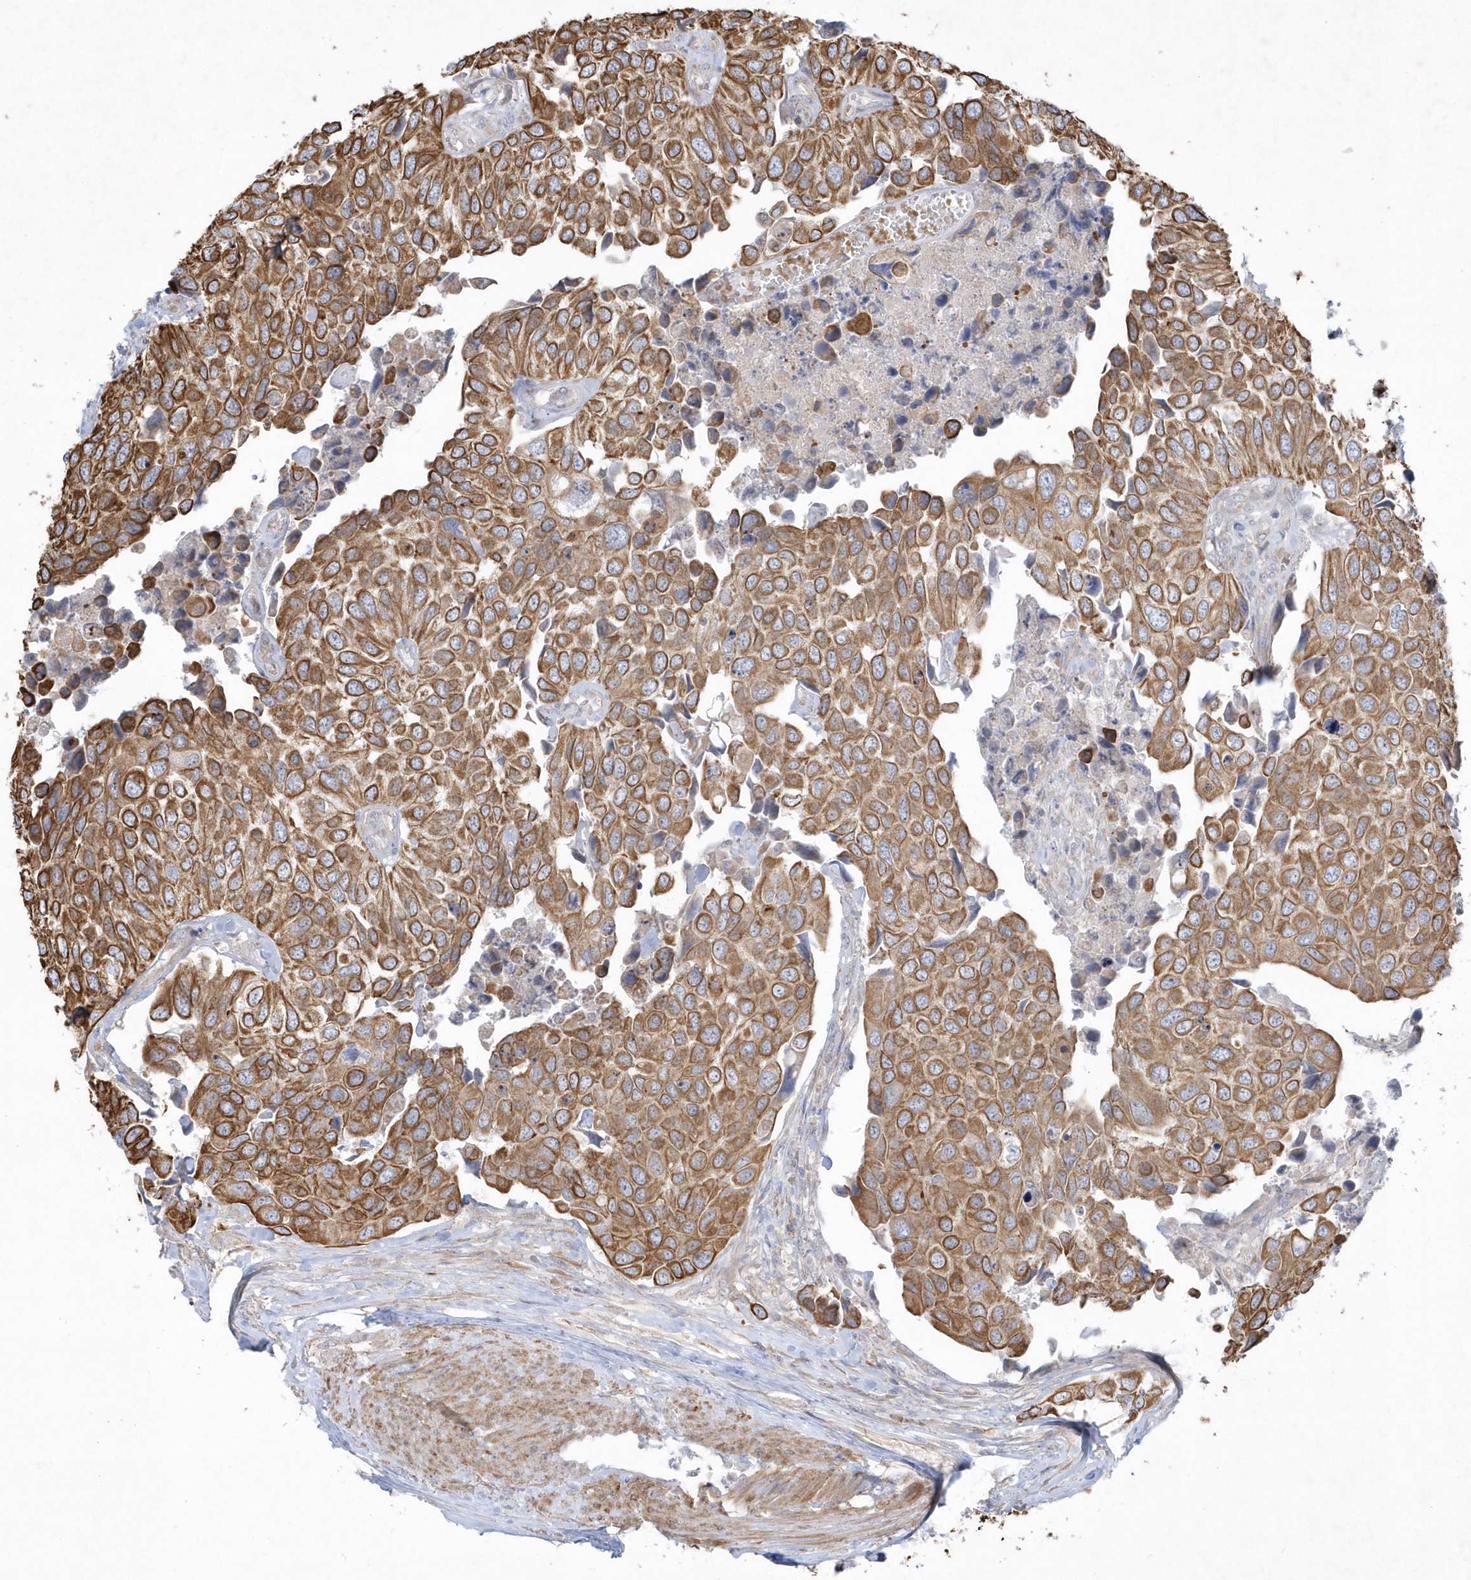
{"staining": {"intensity": "moderate", "quantity": ">75%", "location": "cytoplasmic/membranous"}, "tissue": "urothelial cancer", "cell_type": "Tumor cells", "image_type": "cancer", "snomed": [{"axis": "morphology", "description": "Urothelial carcinoma, High grade"}, {"axis": "topography", "description": "Urinary bladder"}], "caption": "Urothelial cancer was stained to show a protein in brown. There is medium levels of moderate cytoplasmic/membranous positivity in approximately >75% of tumor cells. The staining is performed using DAB (3,3'-diaminobenzidine) brown chromogen to label protein expression. The nuclei are counter-stained blue using hematoxylin.", "gene": "LARS1", "patient": {"sex": "male", "age": 74}}